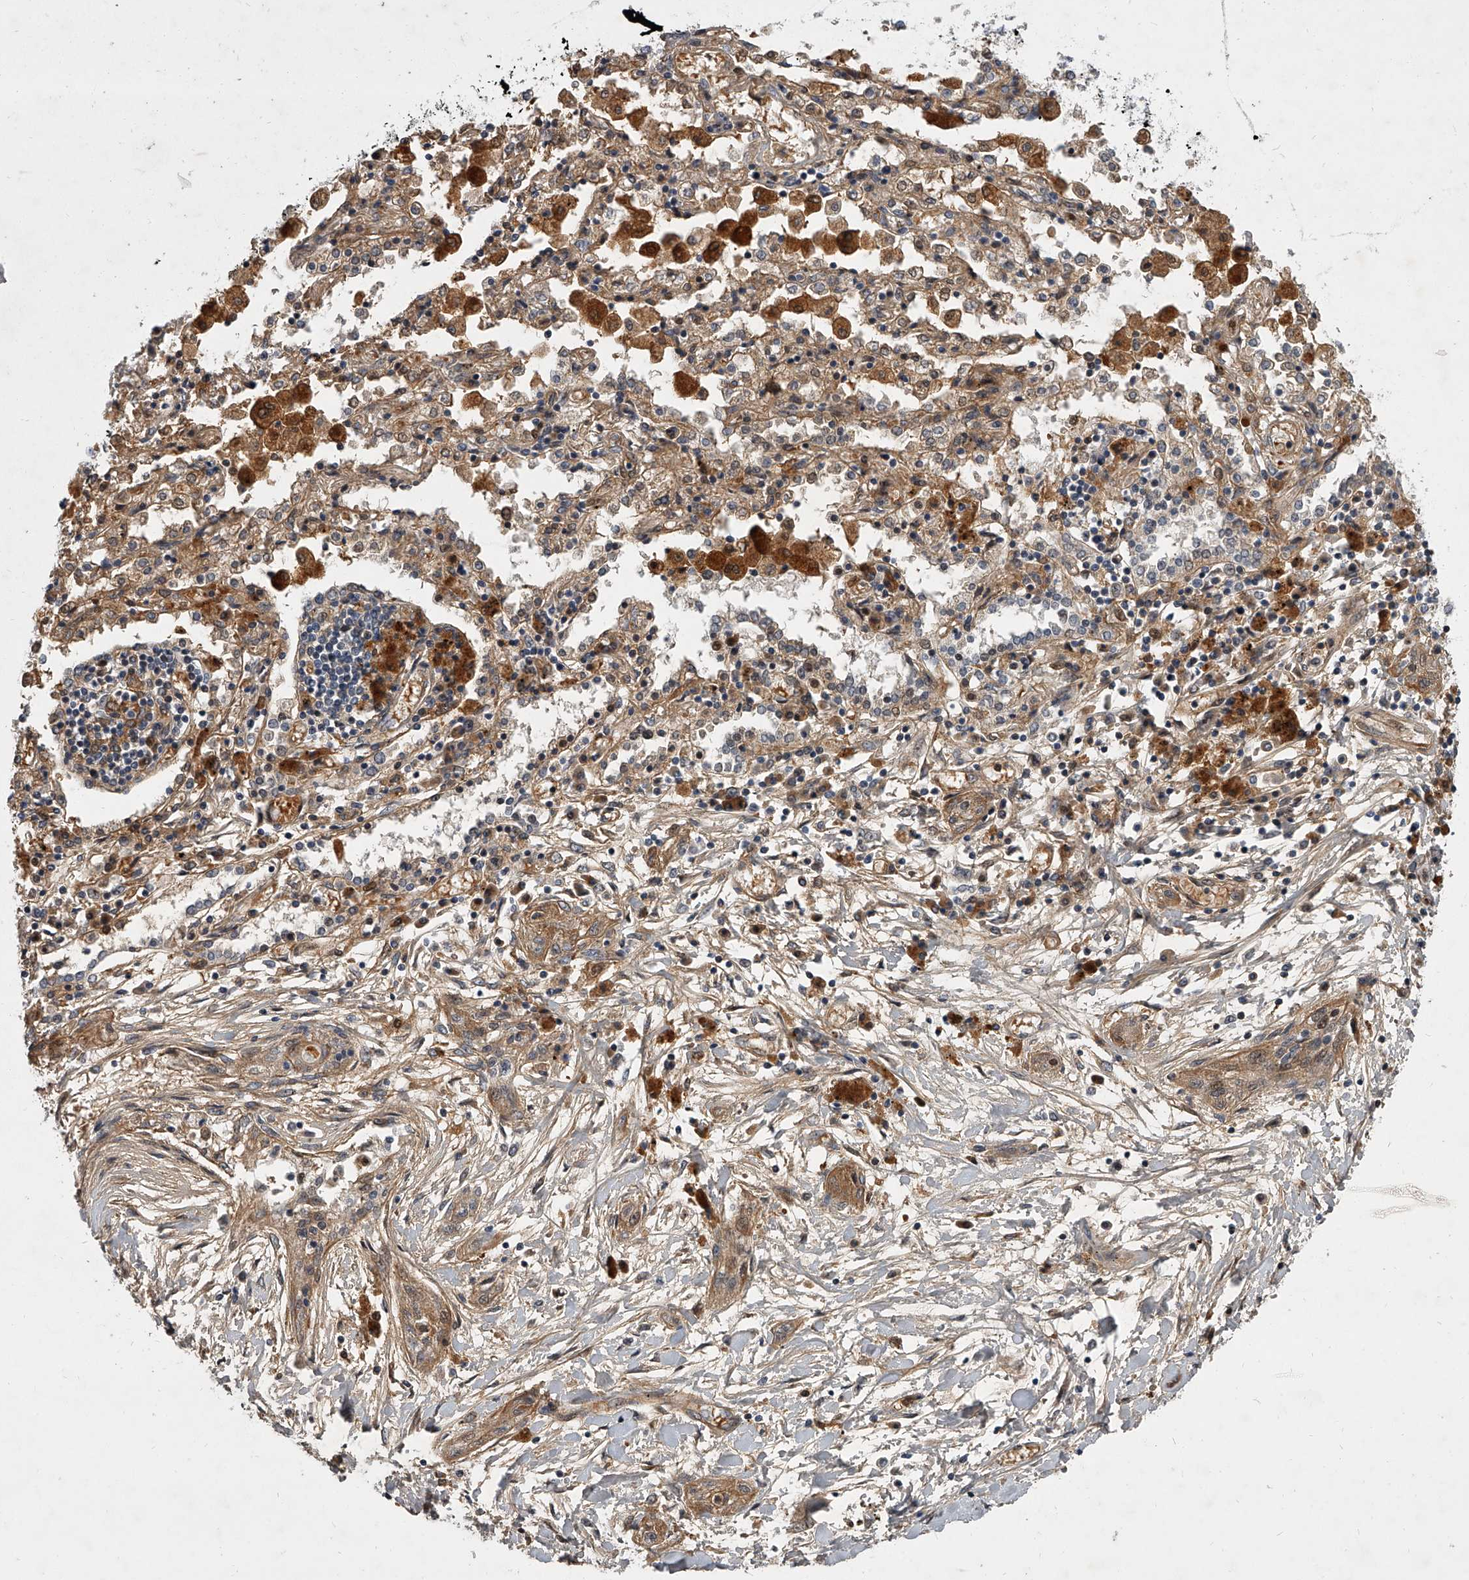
{"staining": {"intensity": "moderate", "quantity": ">75%", "location": "cytoplasmic/membranous"}, "tissue": "lung cancer", "cell_type": "Tumor cells", "image_type": "cancer", "snomed": [{"axis": "morphology", "description": "Squamous cell carcinoma, NOS"}, {"axis": "topography", "description": "Lung"}], "caption": "DAB immunohistochemical staining of human squamous cell carcinoma (lung) displays moderate cytoplasmic/membranous protein positivity in approximately >75% of tumor cells. (Stains: DAB in brown, nuclei in blue, Microscopy: brightfield microscopy at high magnification).", "gene": "HEATR6", "patient": {"sex": "female", "age": 47}}